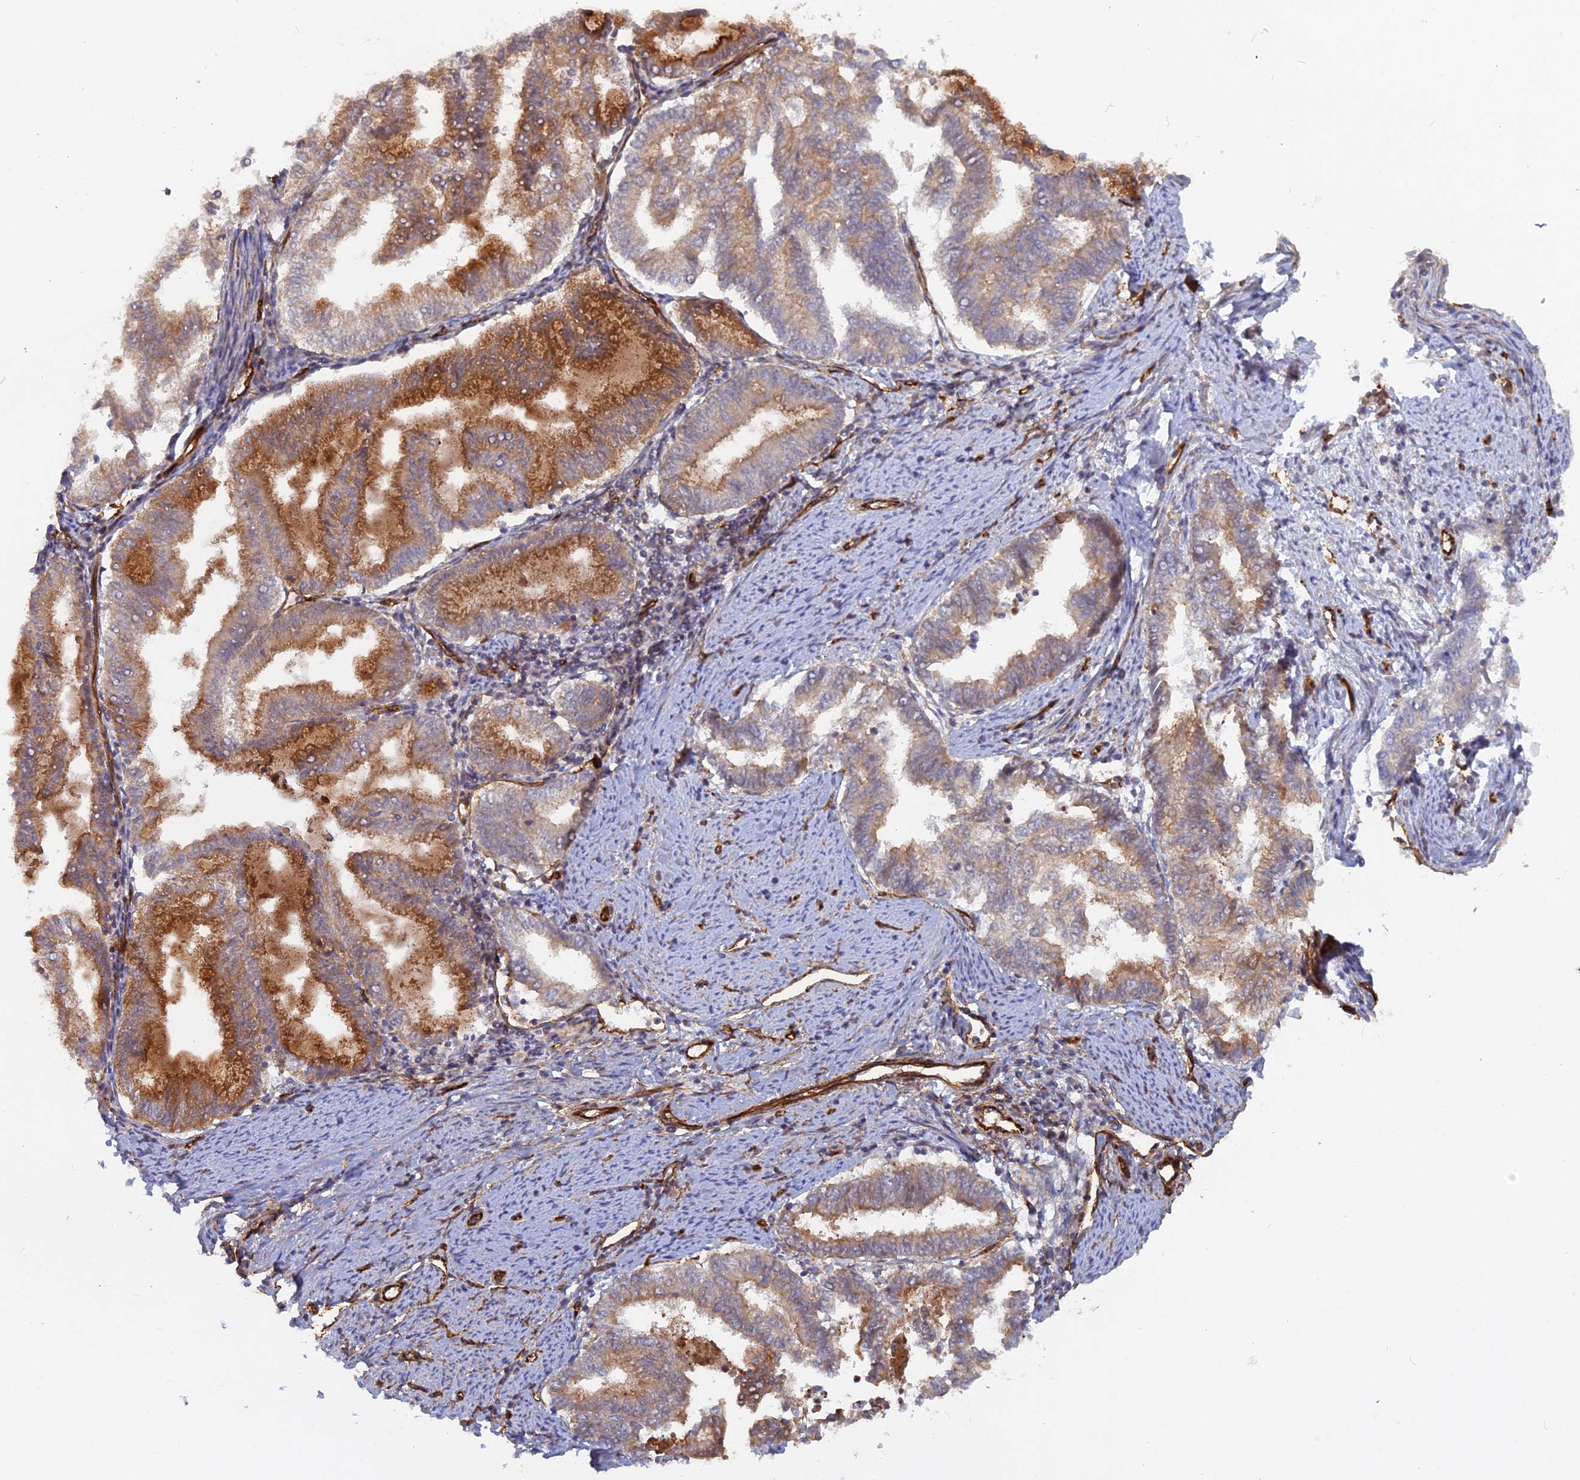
{"staining": {"intensity": "strong", "quantity": "25%-75%", "location": "cytoplasmic/membranous"}, "tissue": "endometrial cancer", "cell_type": "Tumor cells", "image_type": "cancer", "snomed": [{"axis": "morphology", "description": "Adenocarcinoma, NOS"}, {"axis": "topography", "description": "Endometrium"}], "caption": "This micrograph displays endometrial adenocarcinoma stained with IHC to label a protein in brown. The cytoplasmic/membranous of tumor cells show strong positivity for the protein. Nuclei are counter-stained blue.", "gene": "CNBD2", "patient": {"sex": "female", "age": 79}}